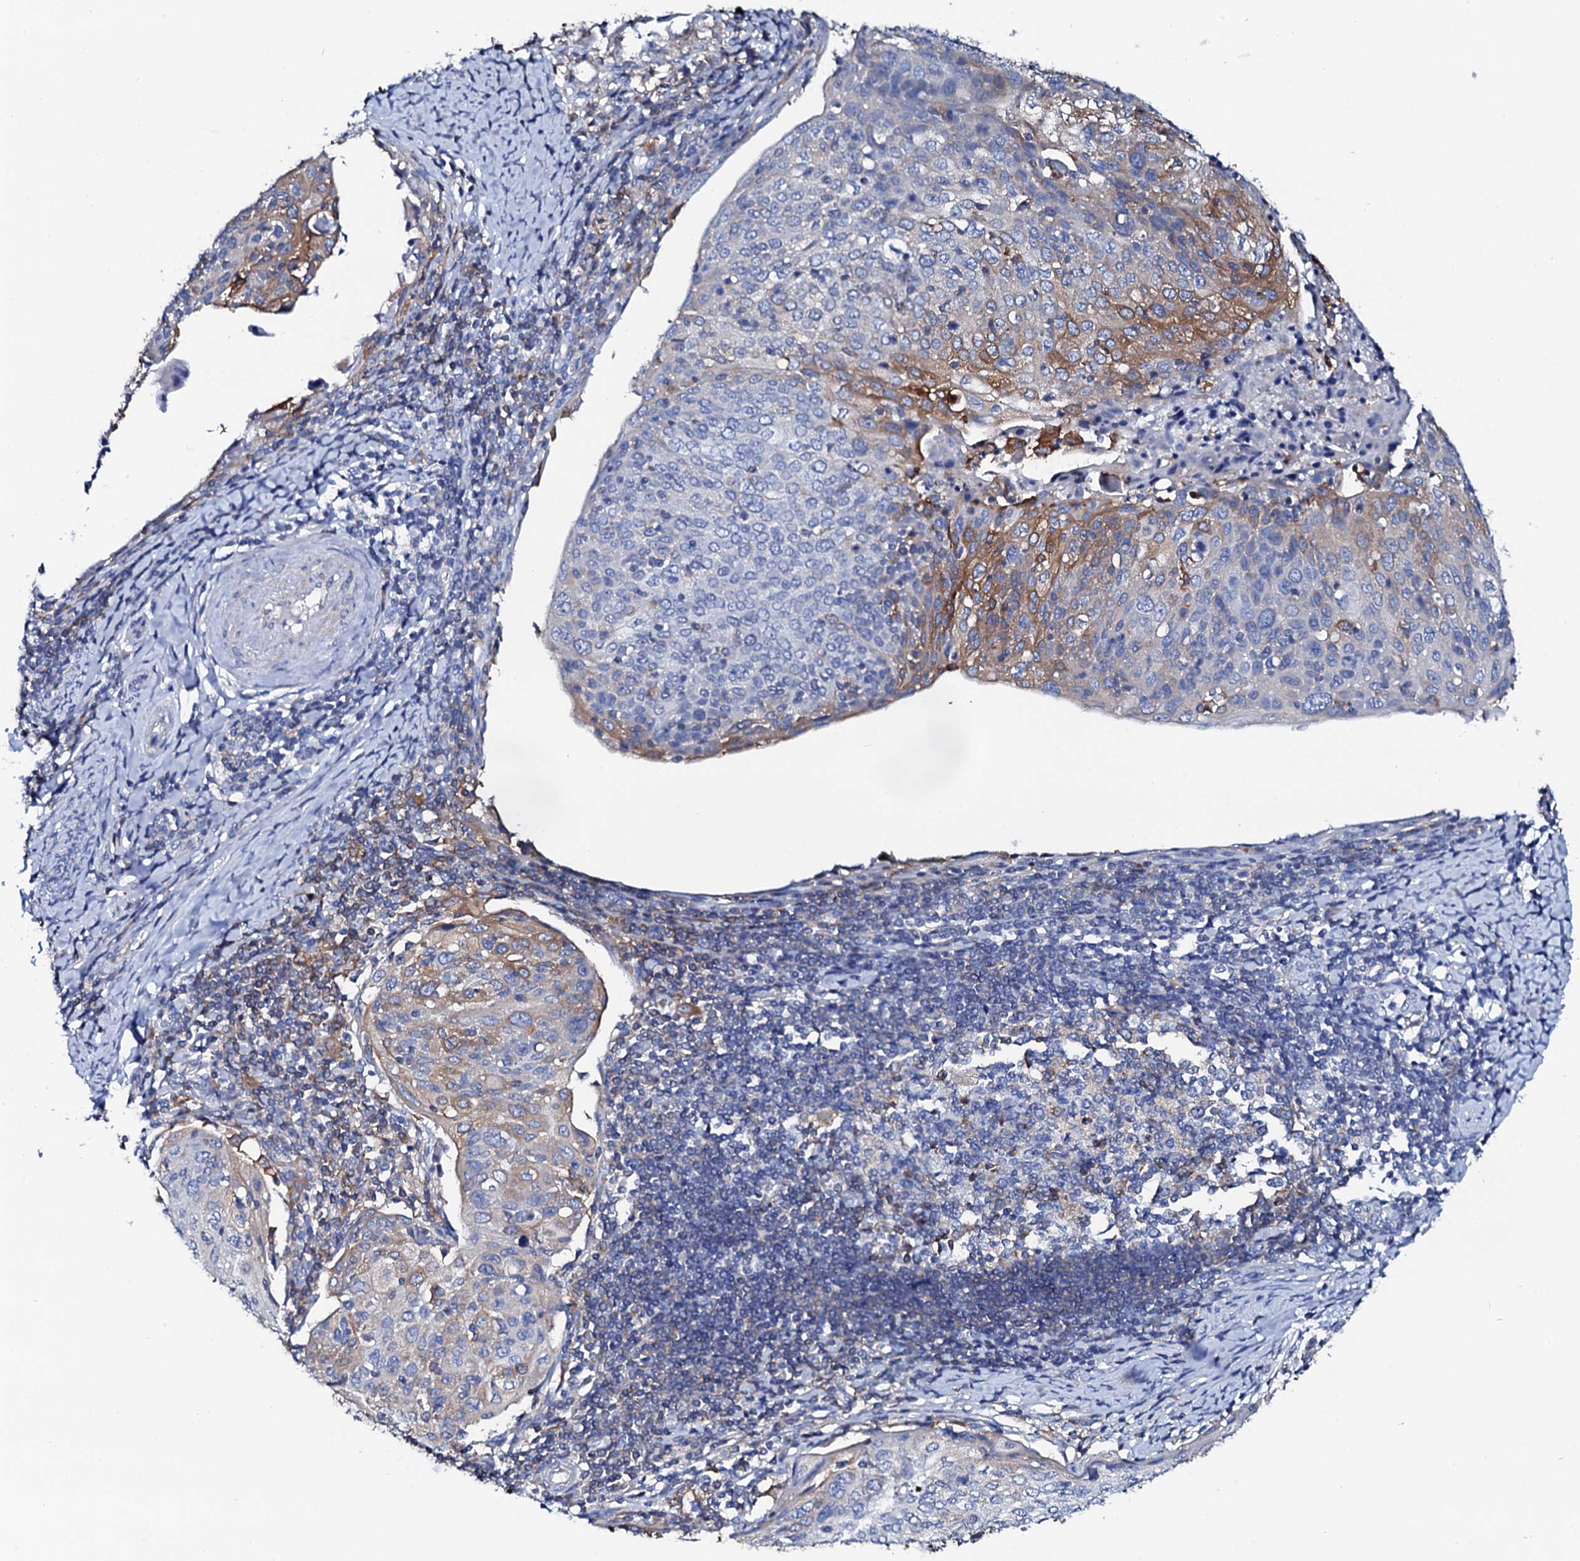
{"staining": {"intensity": "weak", "quantity": "<25%", "location": "cytoplasmic/membranous"}, "tissue": "cervical cancer", "cell_type": "Tumor cells", "image_type": "cancer", "snomed": [{"axis": "morphology", "description": "Squamous cell carcinoma, NOS"}, {"axis": "topography", "description": "Cervix"}], "caption": "Immunohistochemistry of cervical cancer (squamous cell carcinoma) demonstrates no staining in tumor cells. The staining is performed using DAB brown chromogen with nuclei counter-stained in using hematoxylin.", "gene": "GLB1L3", "patient": {"sex": "female", "age": 67}}